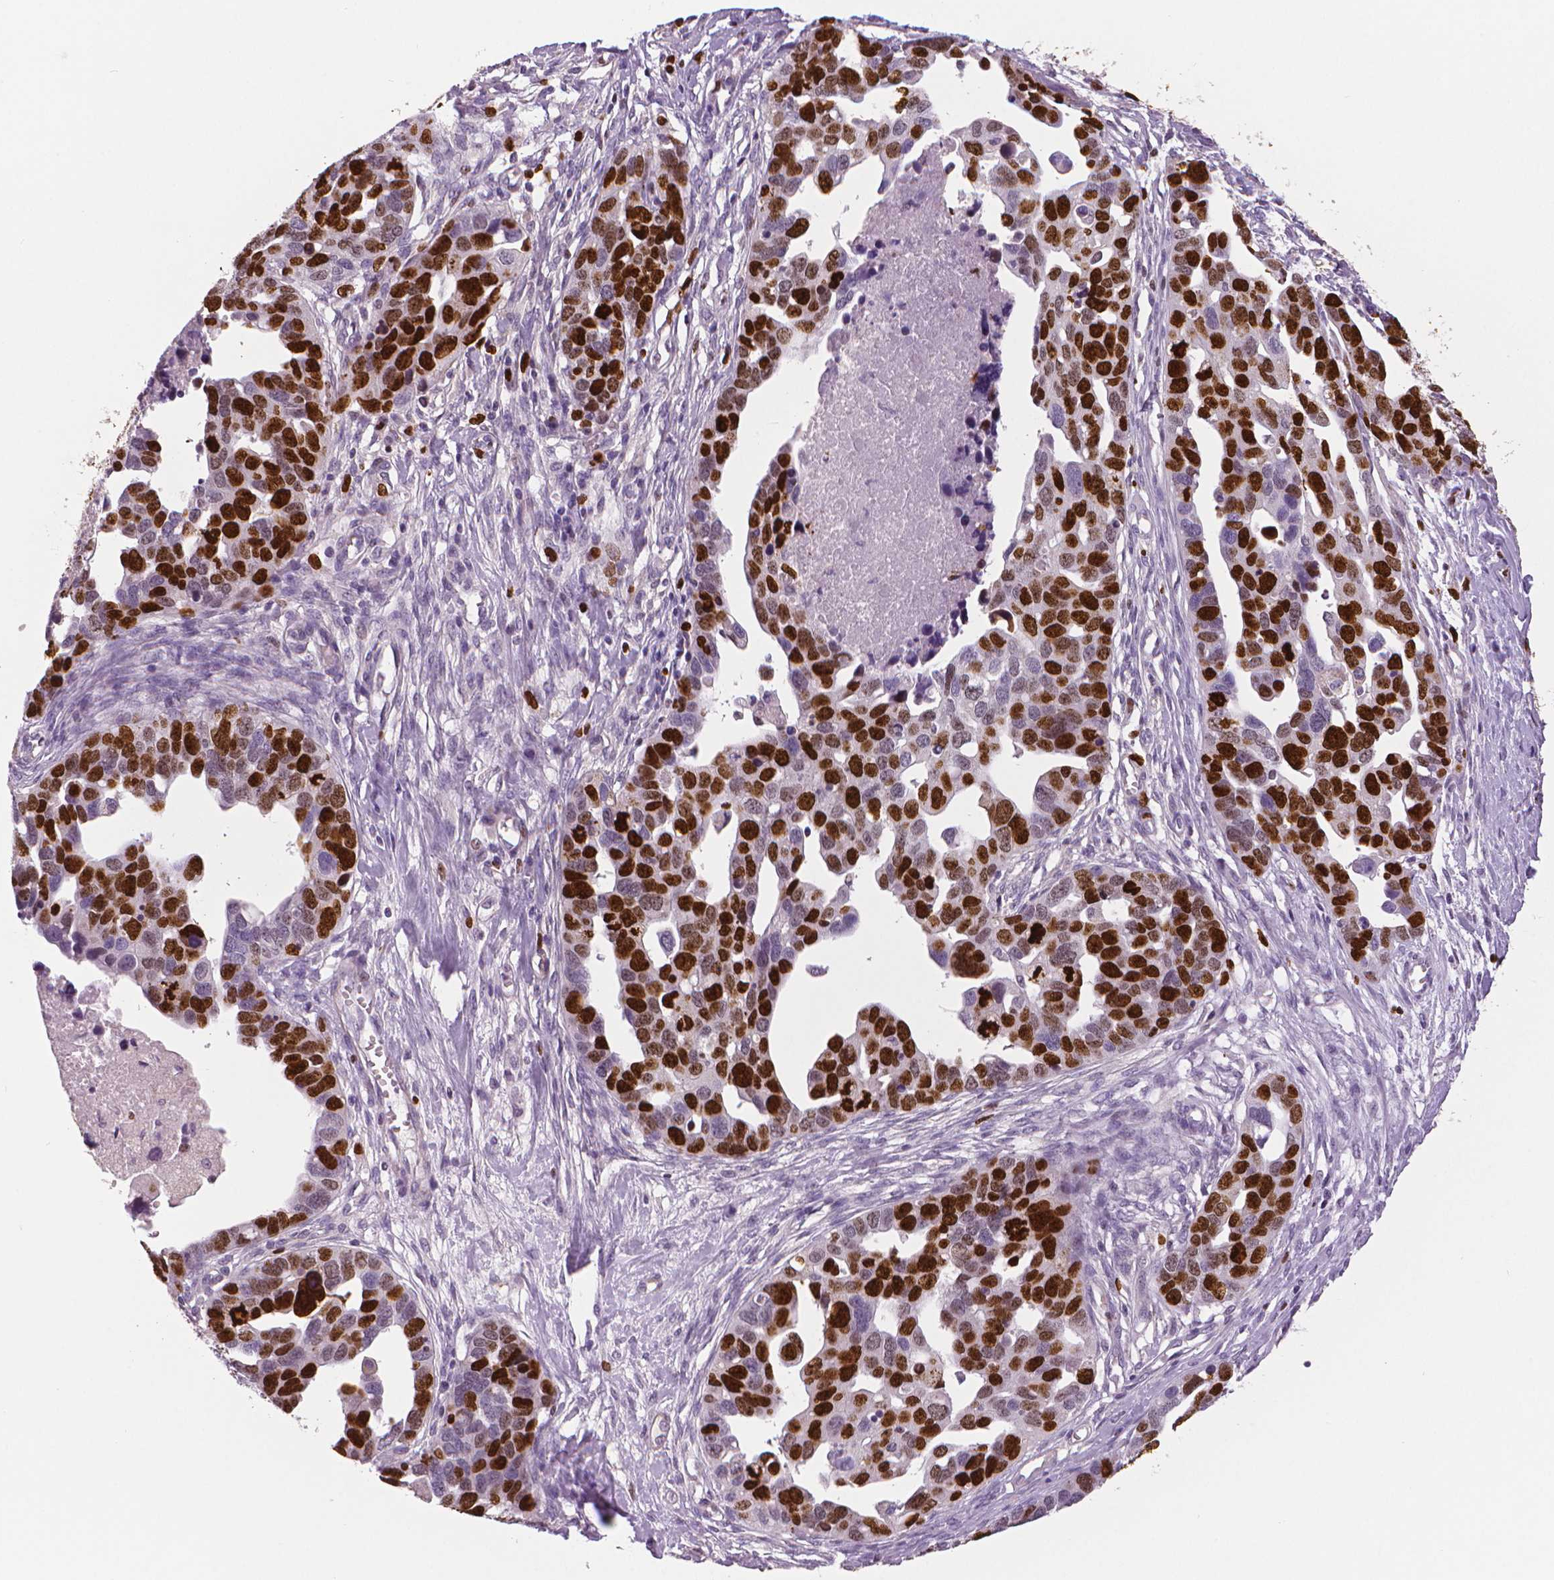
{"staining": {"intensity": "strong", "quantity": ">75%", "location": "nuclear"}, "tissue": "ovarian cancer", "cell_type": "Tumor cells", "image_type": "cancer", "snomed": [{"axis": "morphology", "description": "Cystadenocarcinoma, serous, NOS"}, {"axis": "topography", "description": "Ovary"}], "caption": "Tumor cells show strong nuclear expression in approximately >75% of cells in serous cystadenocarcinoma (ovarian).", "gene": "MKI67", "patient": {"sex": "female", "age": 54}}